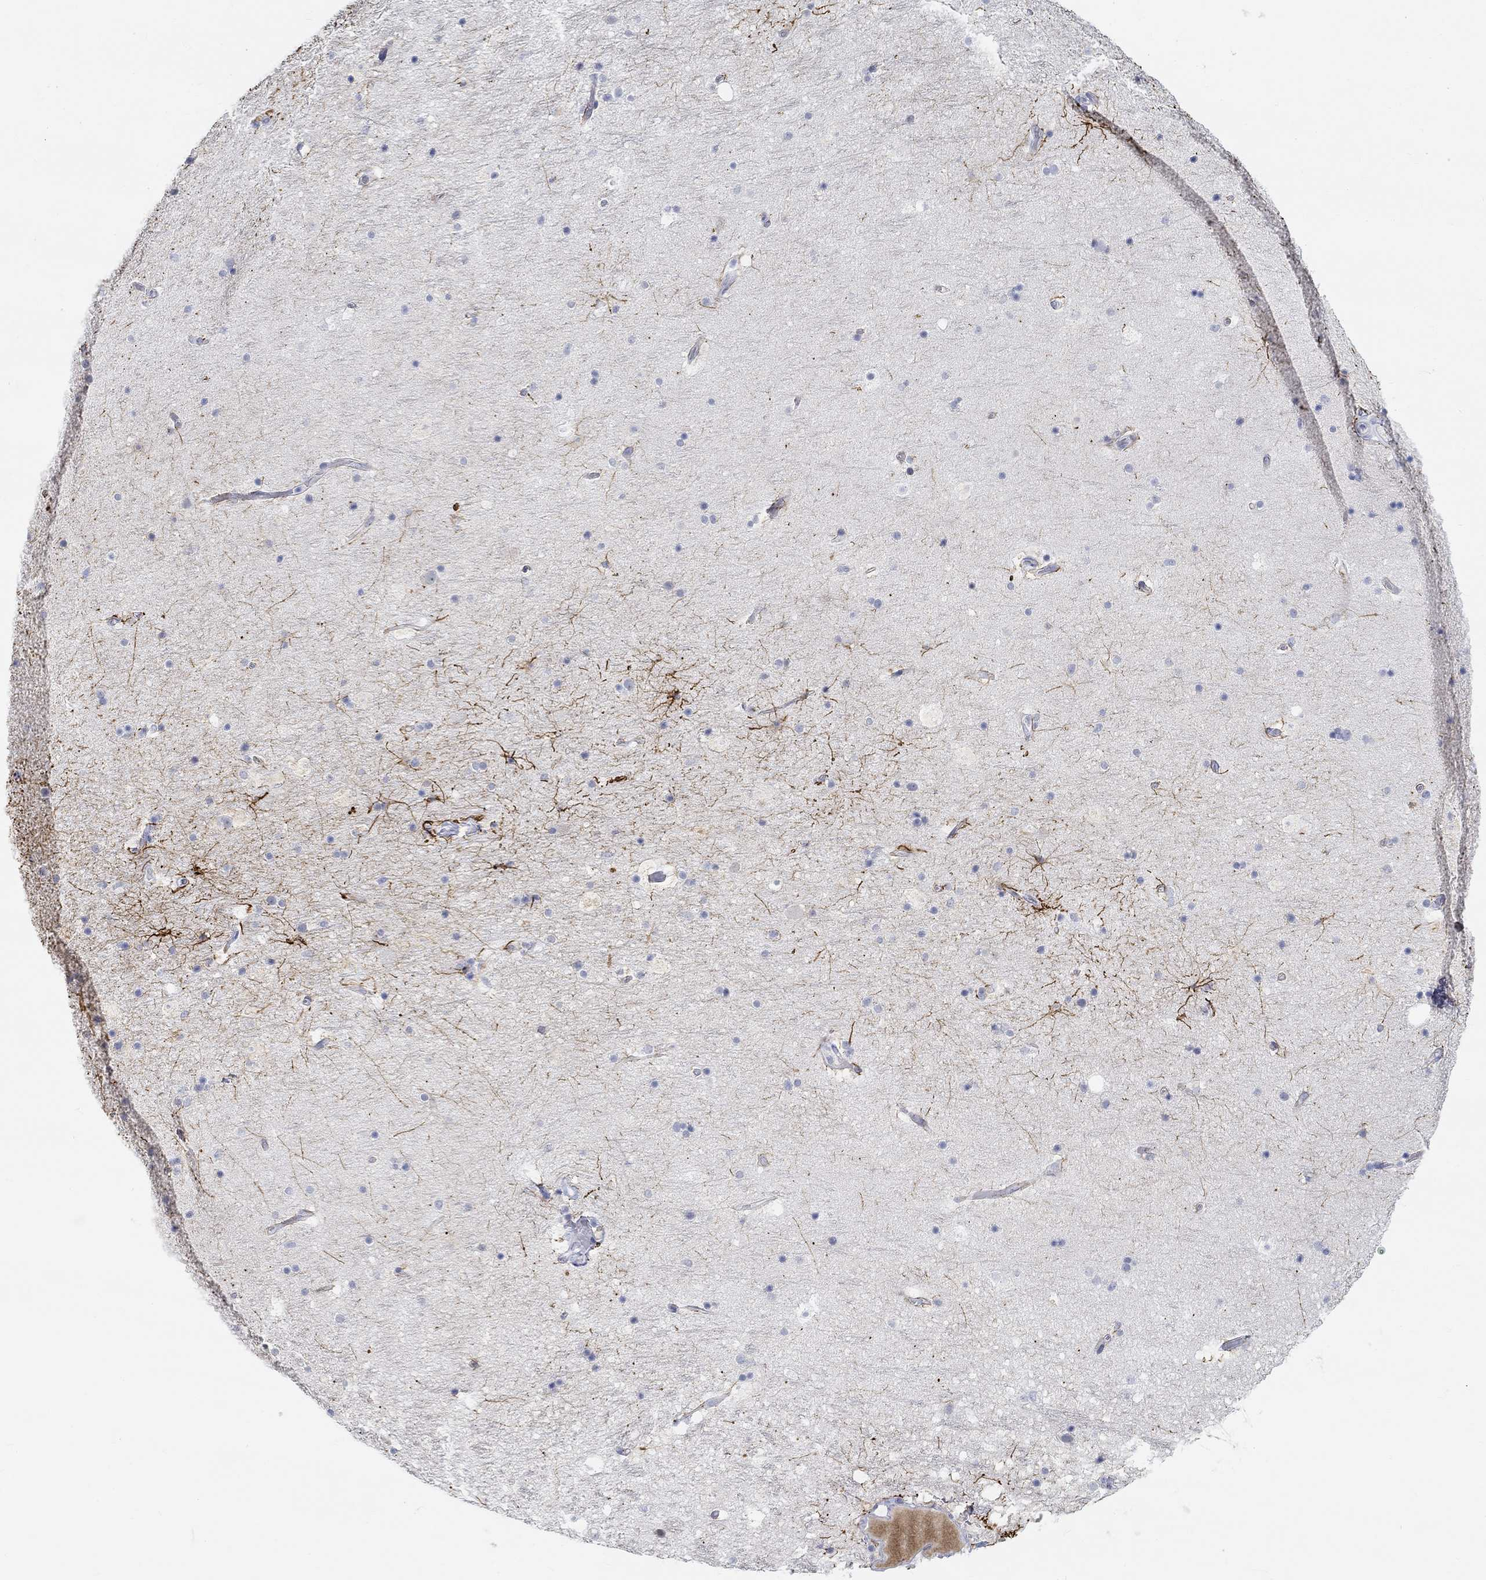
{"staining": {"intensity": "strong", "quantity": "<25%", "location": "cytoplasmic/membranous"}, "tissue": "hippocampus", "cell_type": "Glial cells", "image_type": "normal", "snomed": [{"axis": "morphology", "description": "Normal tissue, NOS"}, {"axis": "topography", "description": "Hippocampus"}], "caption": "Normal hippocampus was stained to show a protein in brown. There is medium levels of strong cytoplasmic/membranous staining in approximately <25% of glial cells. (IHC, brightfield microscopy, high magnification).", "gene": "SNTG2", "patient": {"sex": "male", "age": 51}}